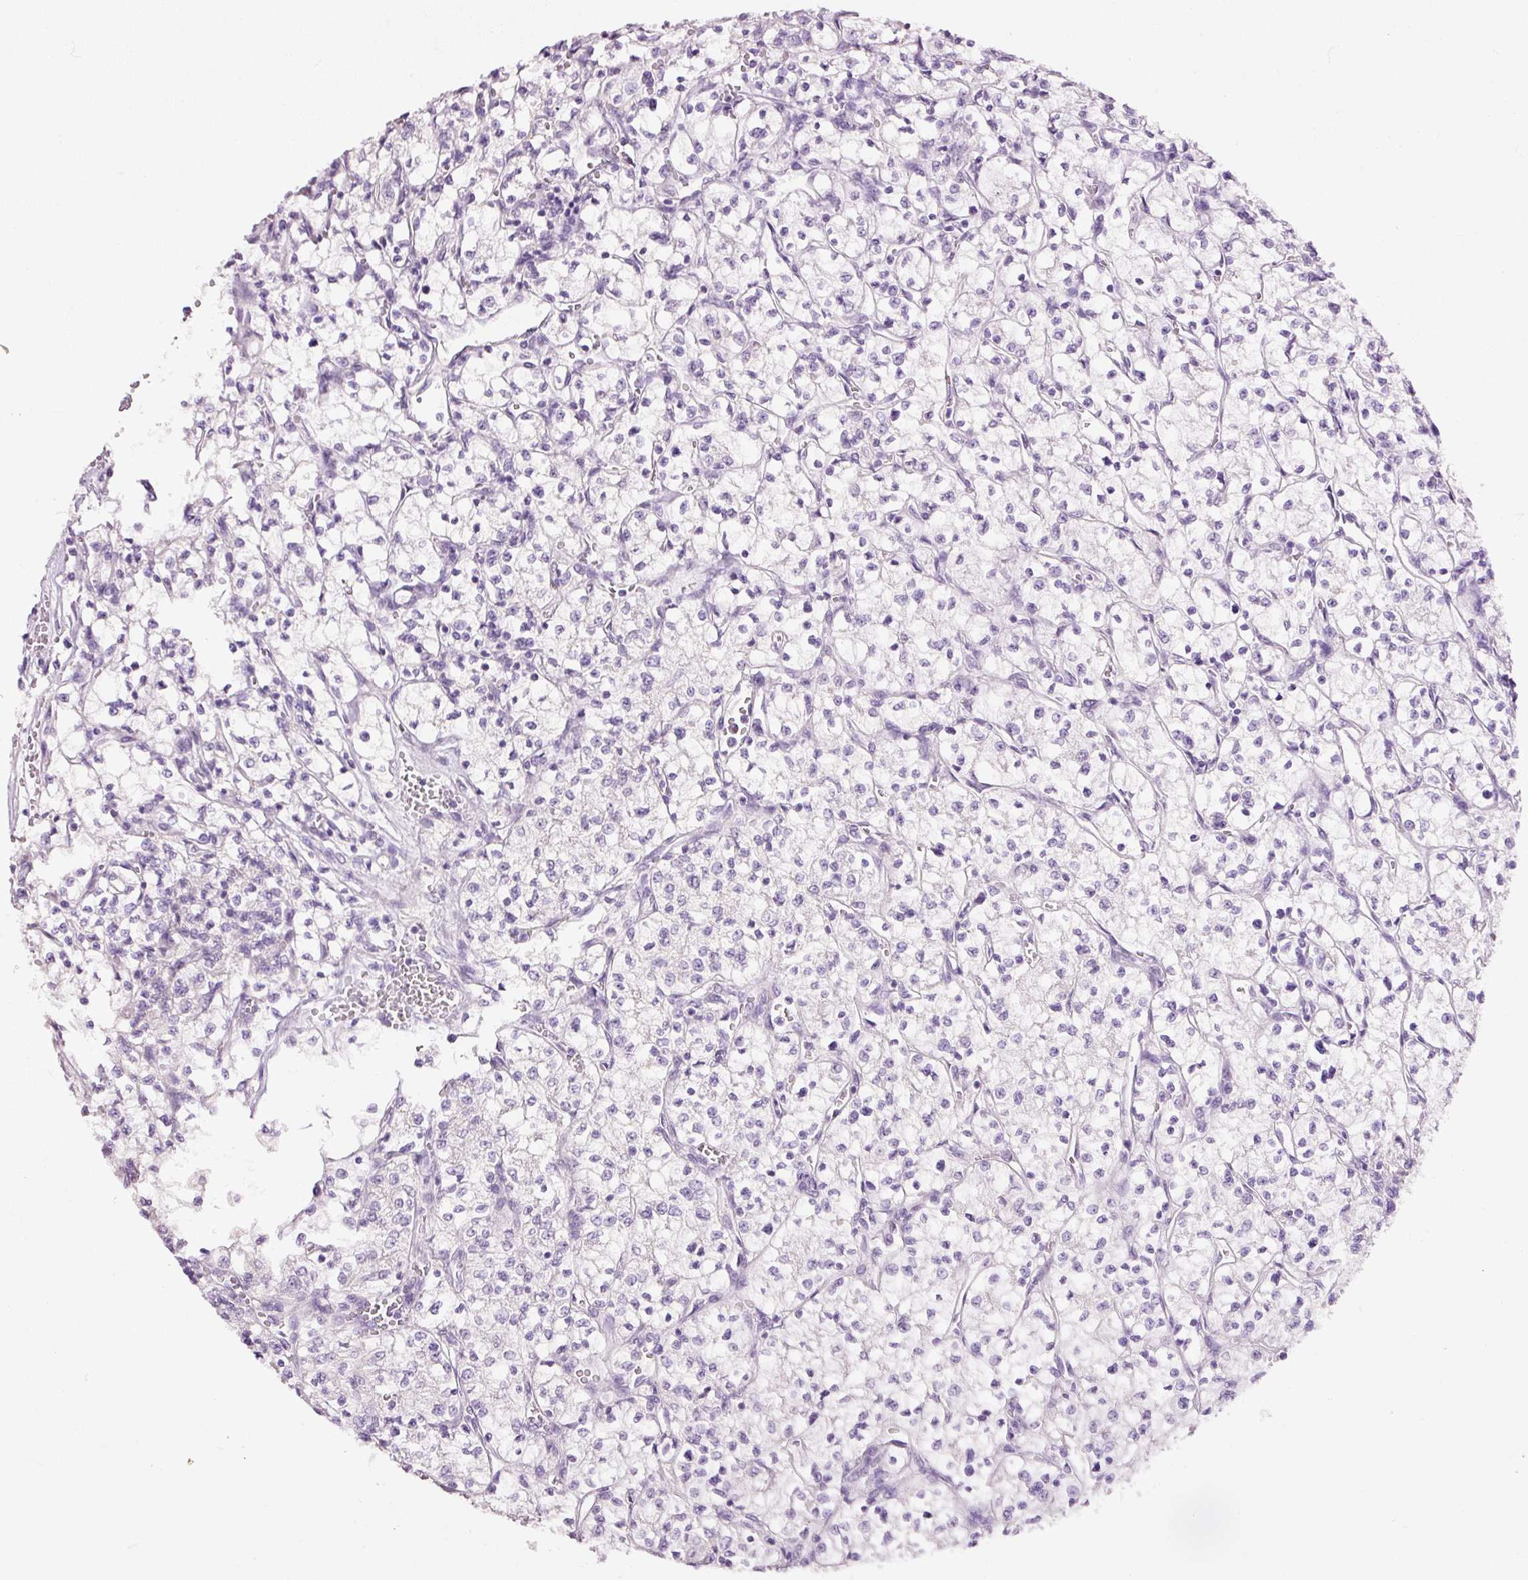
{"staining": {"intensity": "negative", "quantity": "none", "location": "none"}, "tissue": "renal cancer", "cell_type": "Tumor cells", "image_type": "cancer", "snomed": [{"axis": "morphology", "description": "Adenocarcinoma, NOS"}, {"axis": "topography", "description": "Kidney"}], "caption": "Immunohistochemistry of renal cancer (adenocarcinoma) shows no positivity in tumor cells. Brightfield microscopy of immunohistochemistry (IHC) stained with DAB (3,3'-diaminobenzidine) (brown) and hematoxylin (blue), captured at high magnification.", "gene": "GCG", "patient": {"sex": "female", "age": 64}}